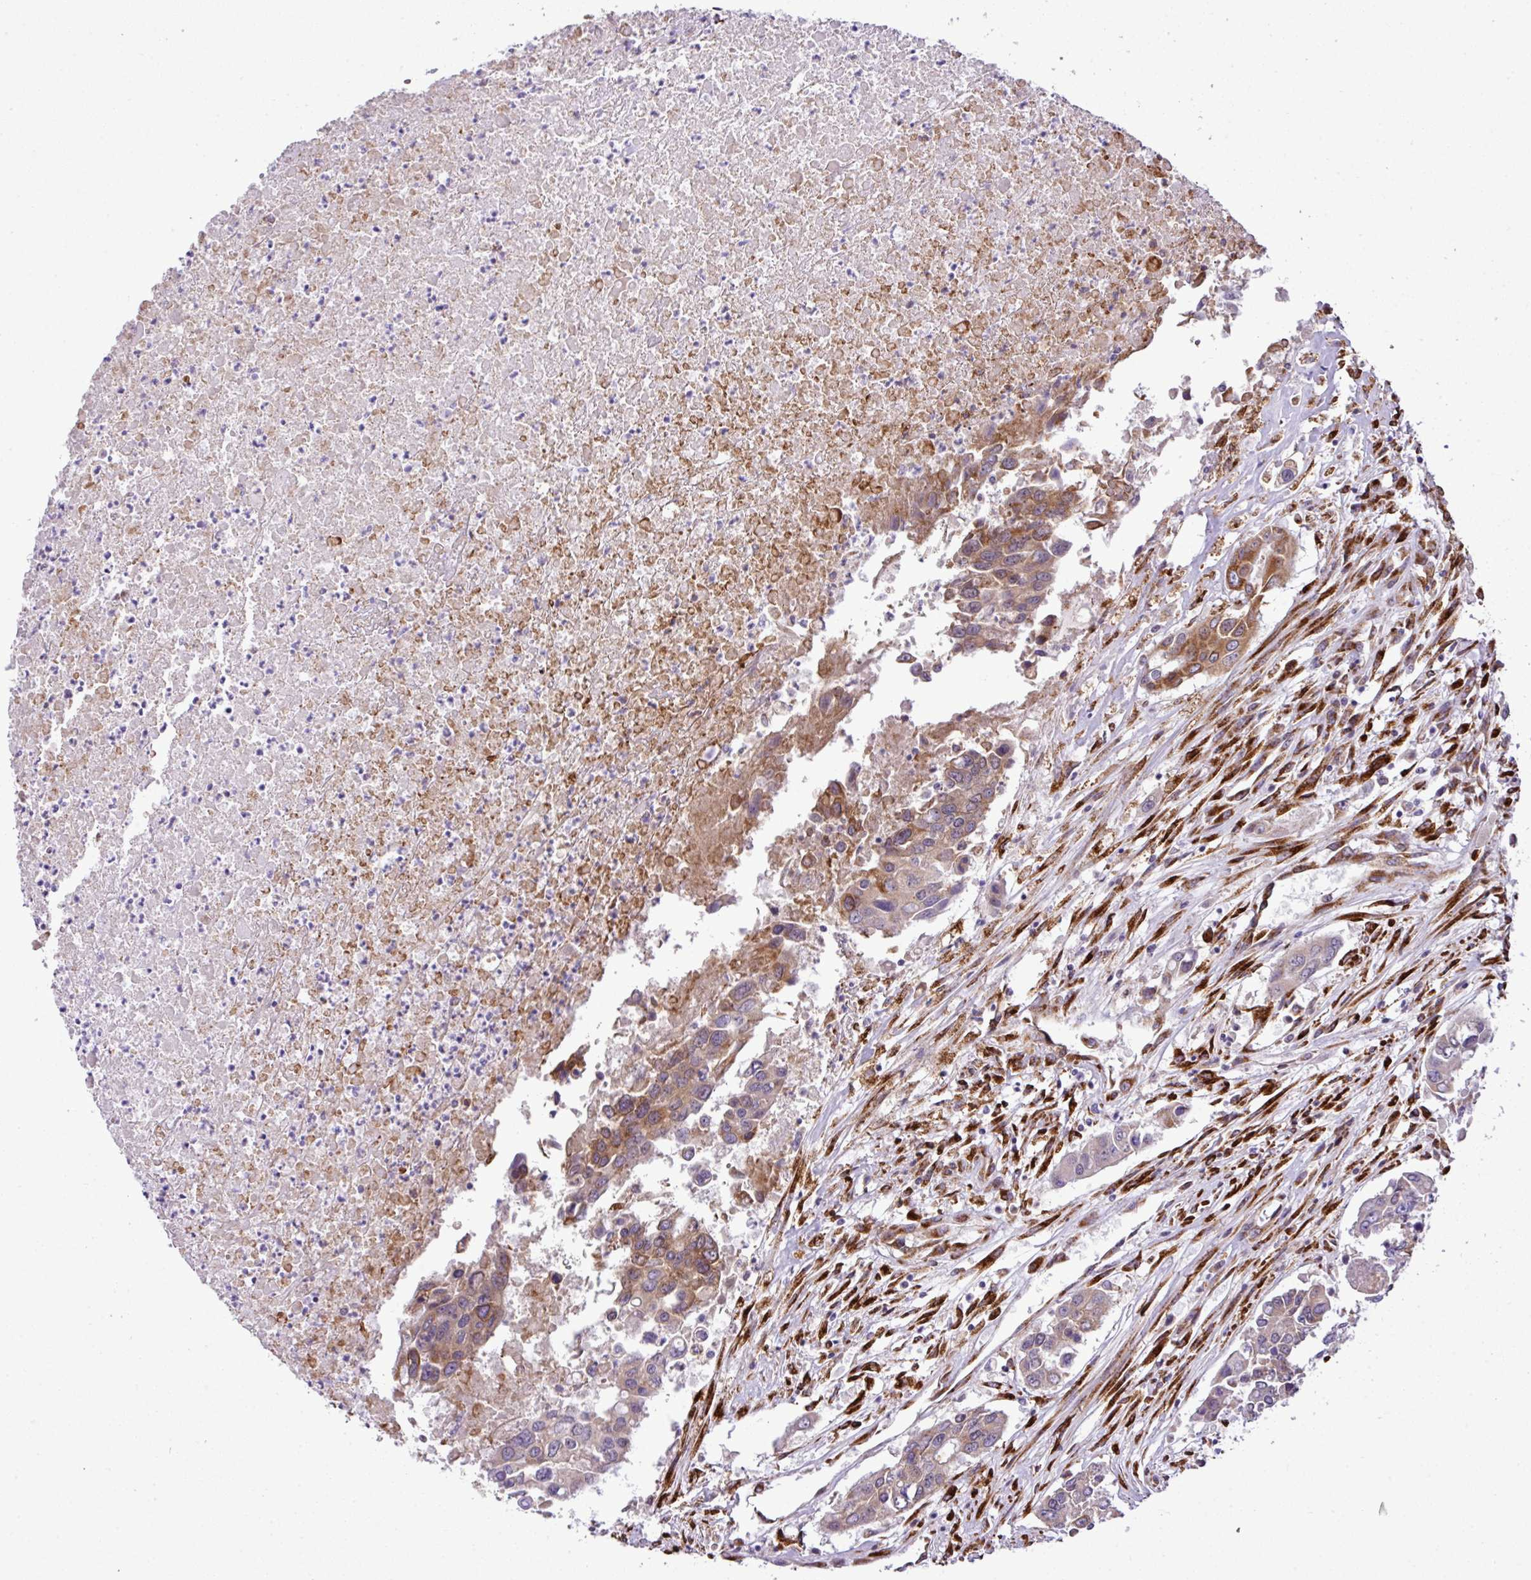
{"staining": {"intensity": "moderate", "quantity": "<25%", "location": "cytoplasmic/membranous"}, "tissue": "colorectal cancer", "cell_type": "Tumor cells", "image_type": "cancer", "snomed": [{"axis": "morphology", "description": "Adenocarcinoma, NOS"}, {"axis": "topography", "description": "Colon"}], "caption": "Immunohistochemical staining of human colorectal adenocarcinoma exhibits low levels of moderate cytoplasmic/membranous protein staining in about <25% of tumor cells. (Stains: DAB (3,3'-diaminobenzidine) in brown, nuclei in blue, Microscopy: brightfield microscopy at high magnification).", "gene": "CFAP97", "patient": {"sex": "male", "age": 77}}